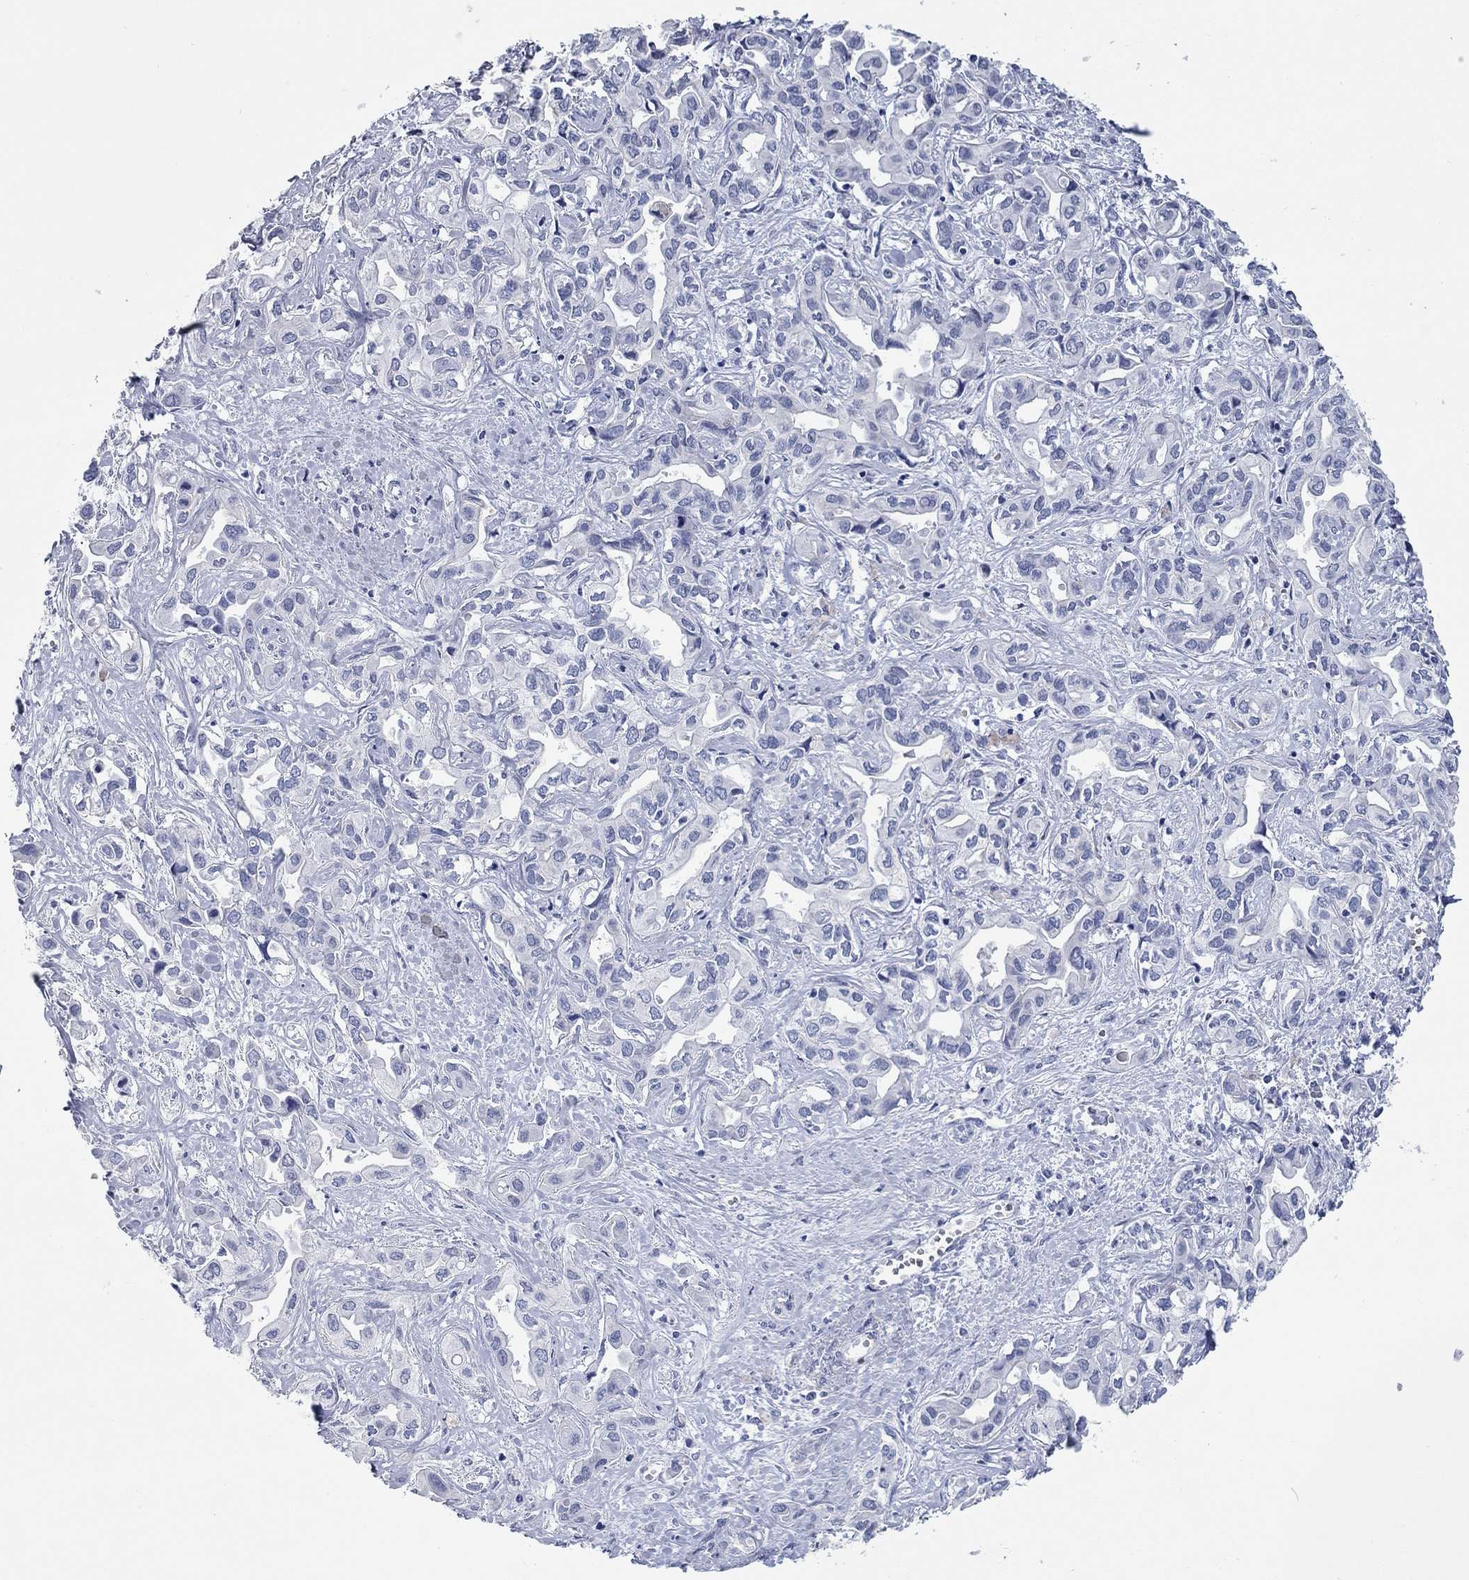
{"staining": {"intensity": "negative", "quantity": "none", "location": "none"}, "tissue": "liver cancer", "cell_type": "Tumor cells", "image_type": "cancer", "snomed": [{"axis": "morphology", "description": "Cholangiocarcinoma"}, {"axis": "topography", "description": "Liver"}], "caption": "Immunohistochemistry photomicrograph of neoplastic tissue: human liver cancer stained with DAB (3,3'-diaminobenzidine) exhibits no significant protein staining in tumor cells.", "gene": "WASF3", "patient": {"sex": "female", "age": 64}}